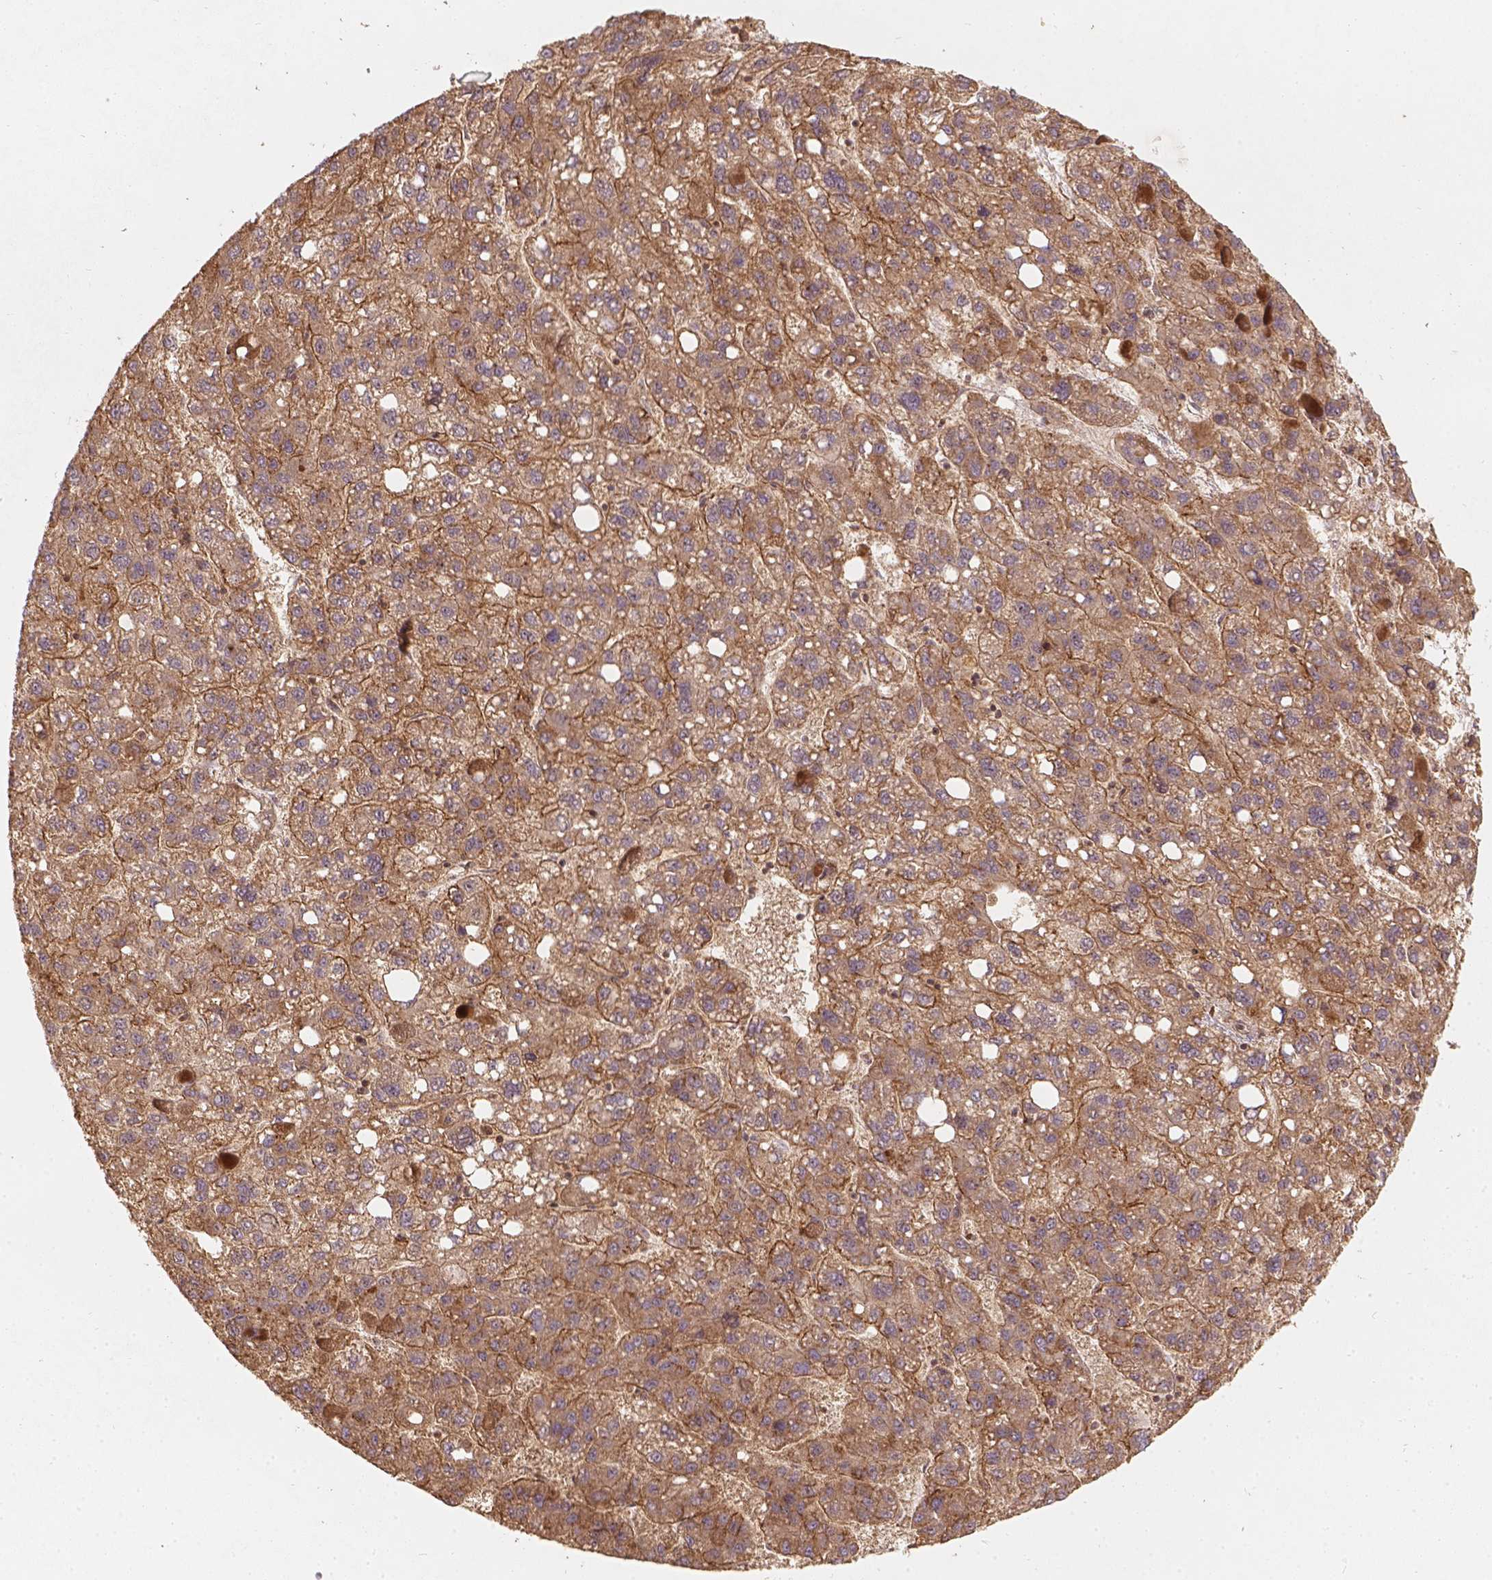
{"staining": {"intensity": "moderate", "quantity": ">75%", "location": "cytoplasmic/membranous"}, "tissue": "liver cancer", "cell_type": "Tumor cells", "image_type": "cancer", "snomed": [{"axis": "morphology", "description": "Carcinoma, Hepatocellular, NOS"}, {"axis": "topography", "description": "Liver"}], "caption": "IHC of liver cancer reveals medium levels of moderate cytoplasmic/membranous positivity in approximately >75% of tumor cells.", "gene": "XPR1", "patient": {"sex": "female", "age": 82}}